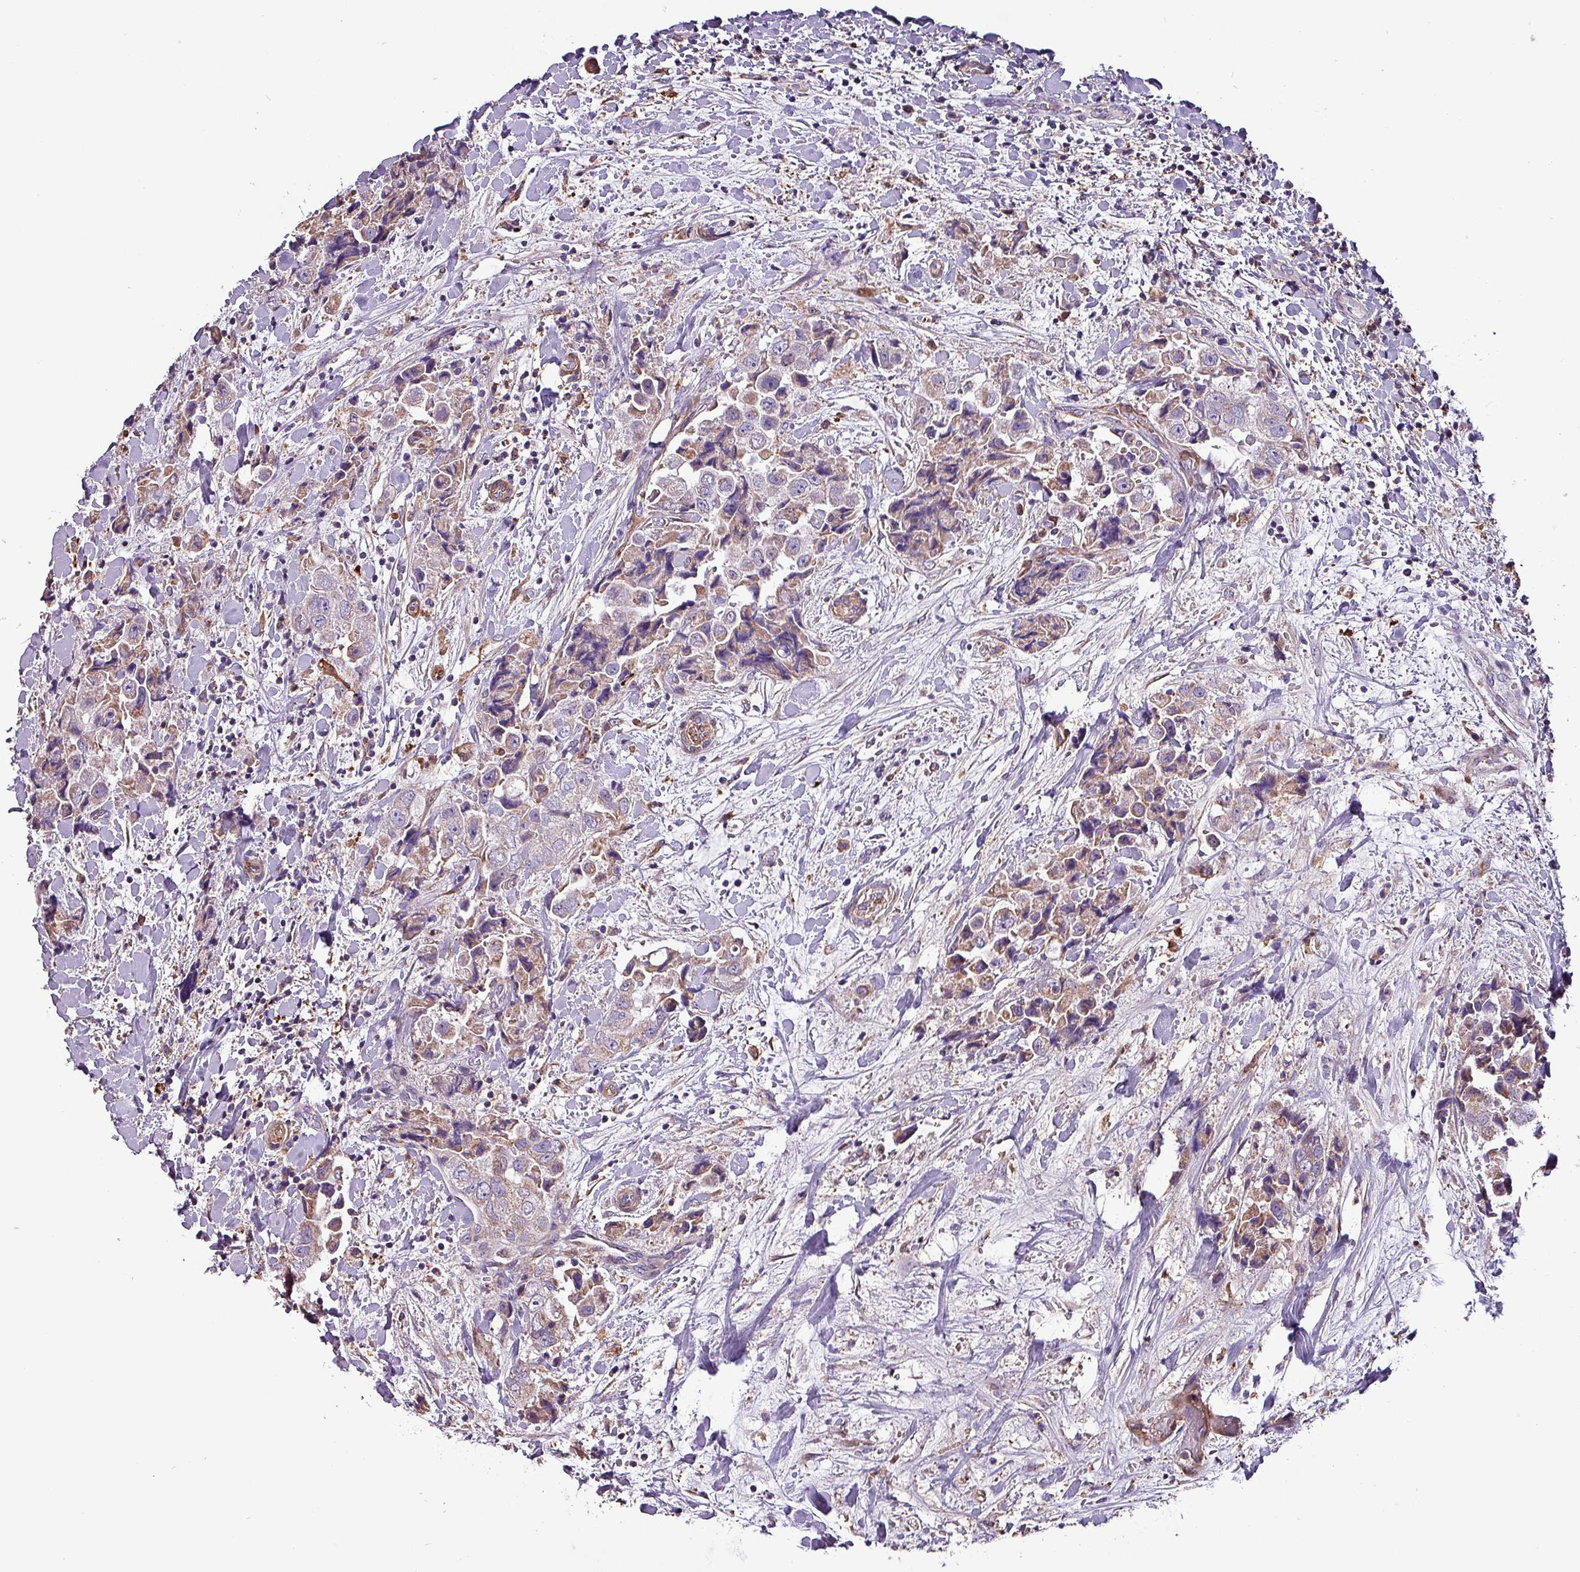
{"staining": {"intensity": "weak", "quantity": "25%-75%", "location": "cytoplasmic/membranous"}, "tissue": "breast cancer", "cell_type": "Tumor cells", "image_type": "cancer", "snomed": [{"axis": "morphology", "description": "Normal tissue, NOS"}, {"axis": "morphology", "description": "Duct carcinoma"}, {"axis": "topography", "description": "Breast"}], "caption": "Breast infiltrating ductal carcinoma stained with DAB (3,3'-diaminobenzidine) immunohistochemistry exhibits low levels of weak cytoplasmic/membranous positivity in about 25%-75% of tumor cells.", "gene": "SCIN", "patient": {"sex": "female", "age": 62}}